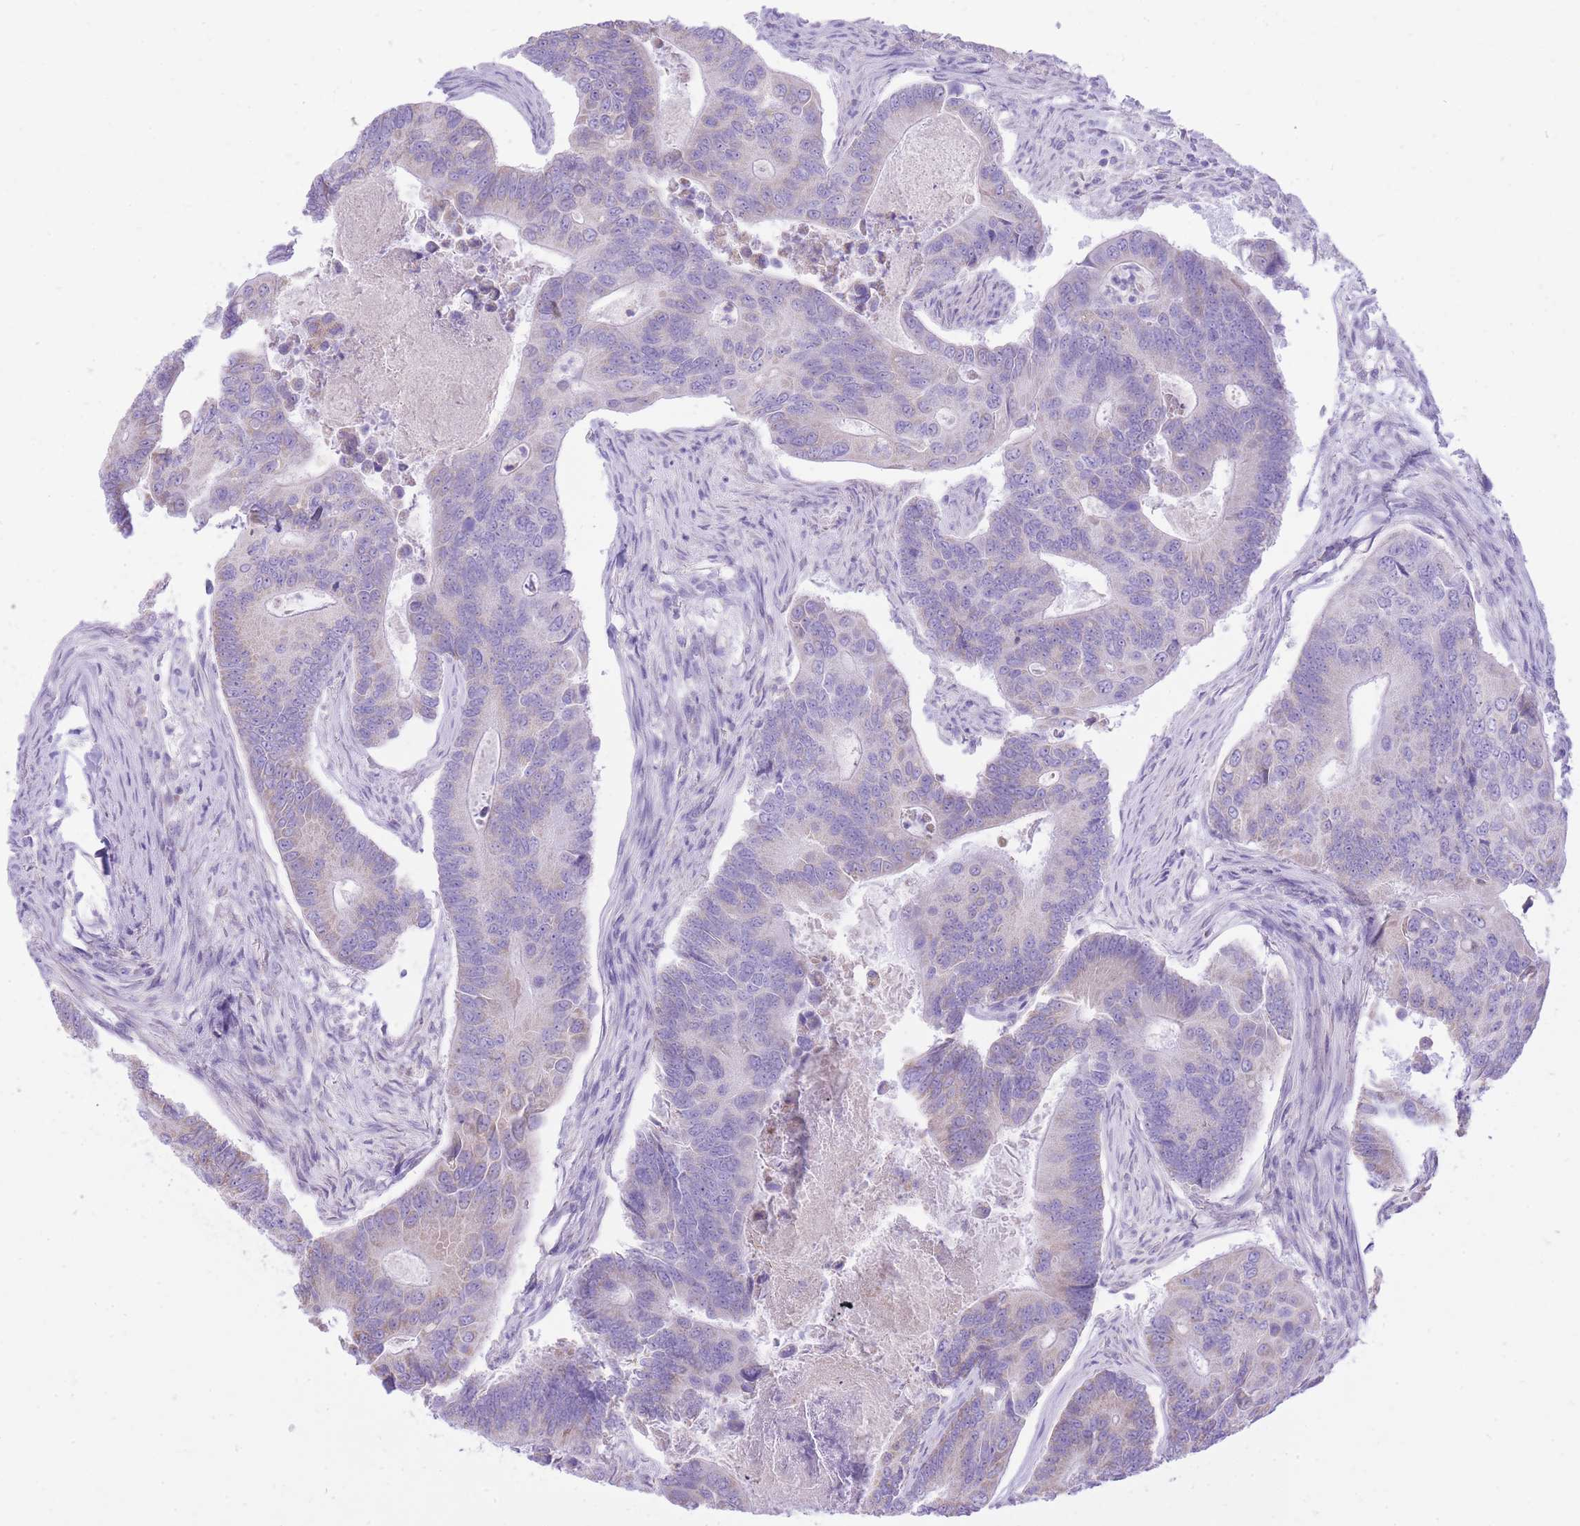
{"staining": {"intensity": "negative", "quantity": "none", "location": "none"}, "tissue": "colorectal cancer", "cell_type": "Tumor cells", "image_type": "cancer", "snomed": [{"axis": "morphology", "description": "Adenocarcinoma, NOS"}, {"axis": "topography", "description": "Colon"}], "caption": "DAB immunohistochemical staining of adenocarcinoma (colorectal) demonstrates no significant positivity in tumor cells.", "gene": "SLC4A4", "patient": {"sex": "female", "age": 67}}